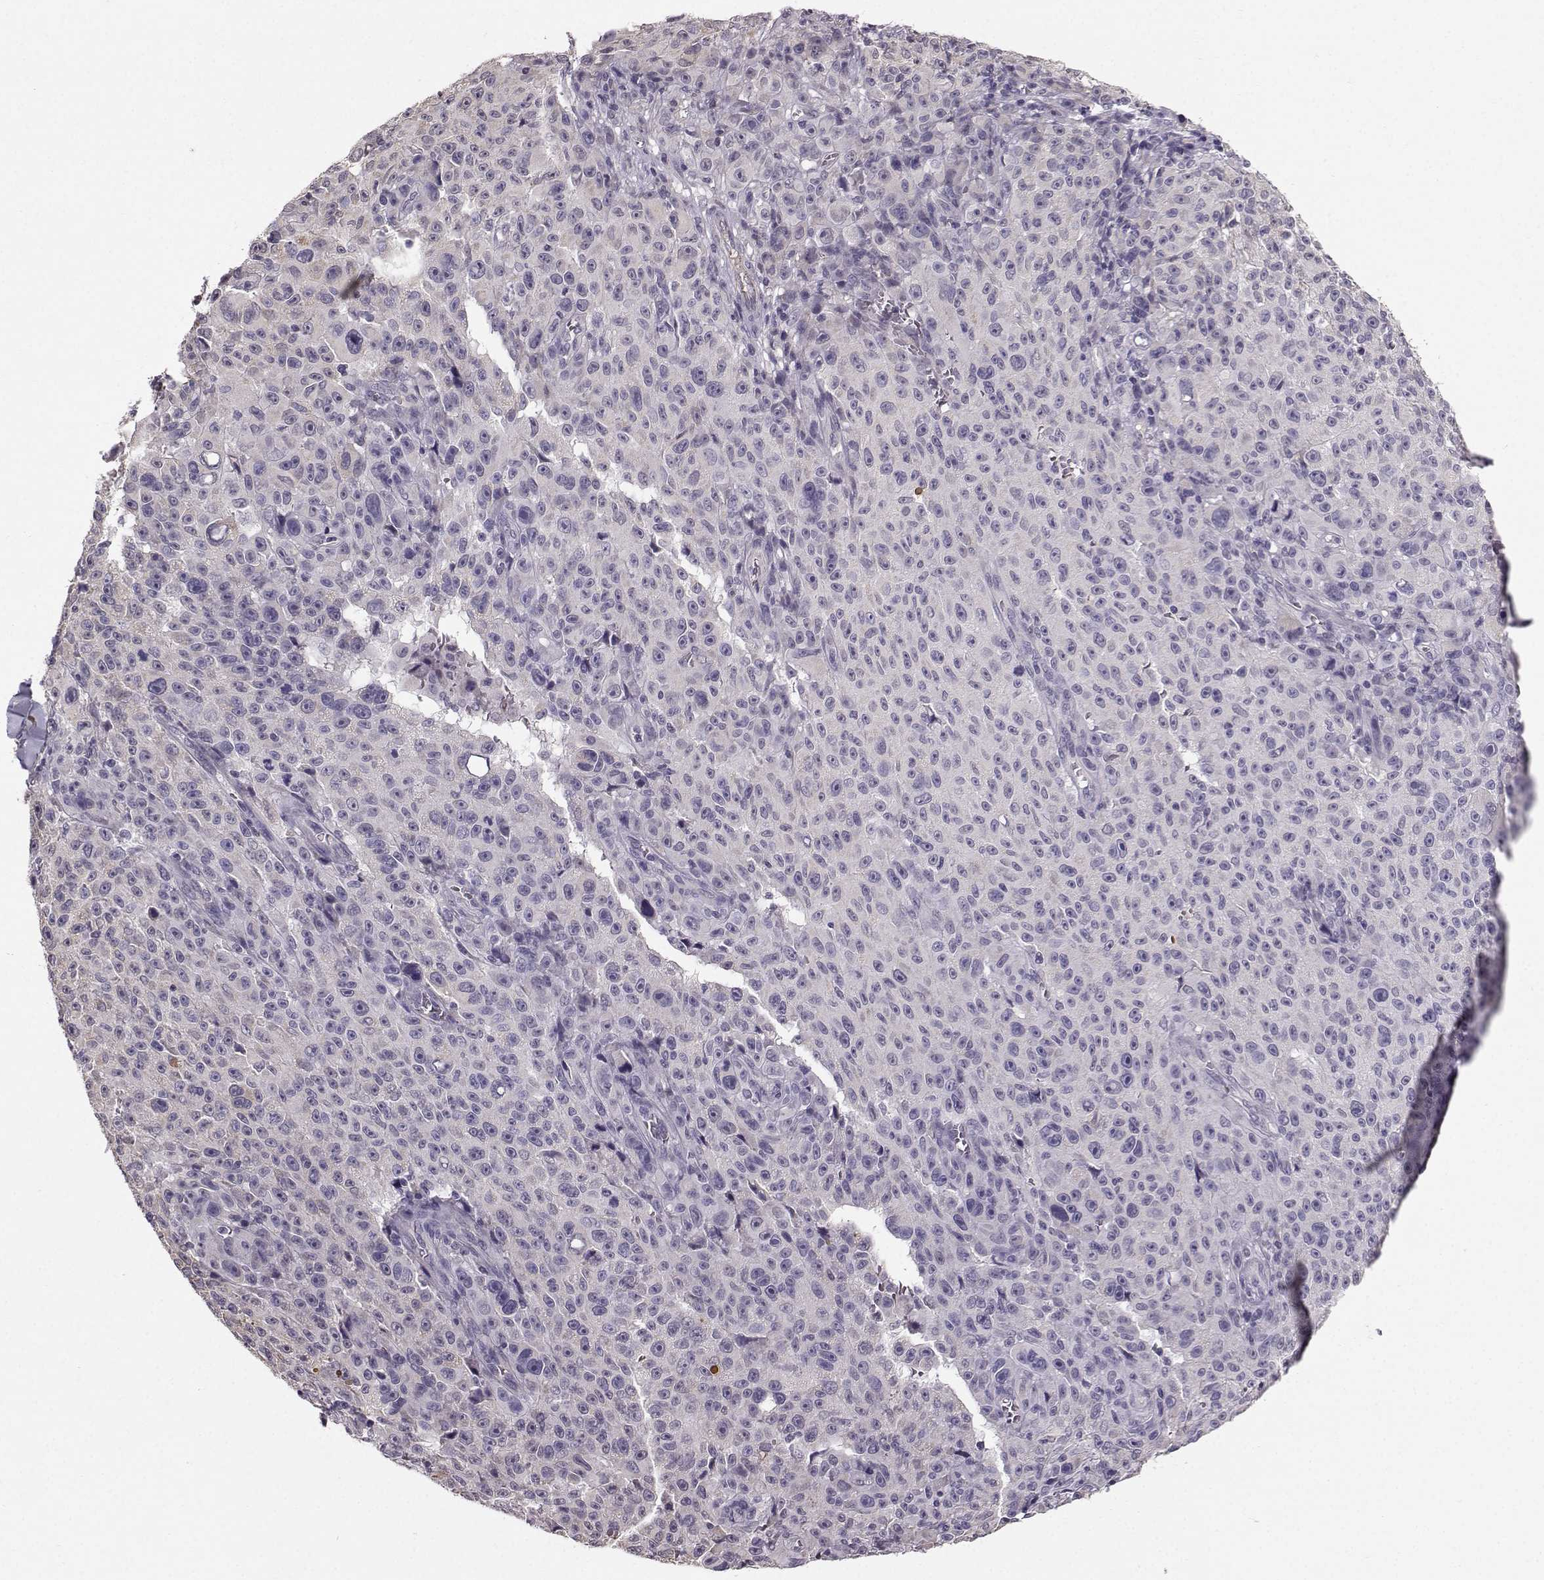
{"staining": {"intensity": "negative", "quantity": "none", "location": "none"}, "tissue": "melanoma", "cell_type": "Tumor cells", "image_type": "cancer", "snomed": [{"axis": "morphology", "description": "Malignant melanoma, NOS"}, {"axis": "topography", "description": "Skin"}], "caption": "Immunohistochemistry (IHC) image of neoplastic tissue: malignant melanoma stained with DAB reveals no significant protein staining in tumor cells. The staining was performed using DAB (3,3'-diaminobenzidine) to visualize the protein expression in brown, while the nuclei were stained in blue with hematoxylin (Magnification: 20x).", "gene": "TSPYL5", "patient": {"sex": "female", "age": 82}}